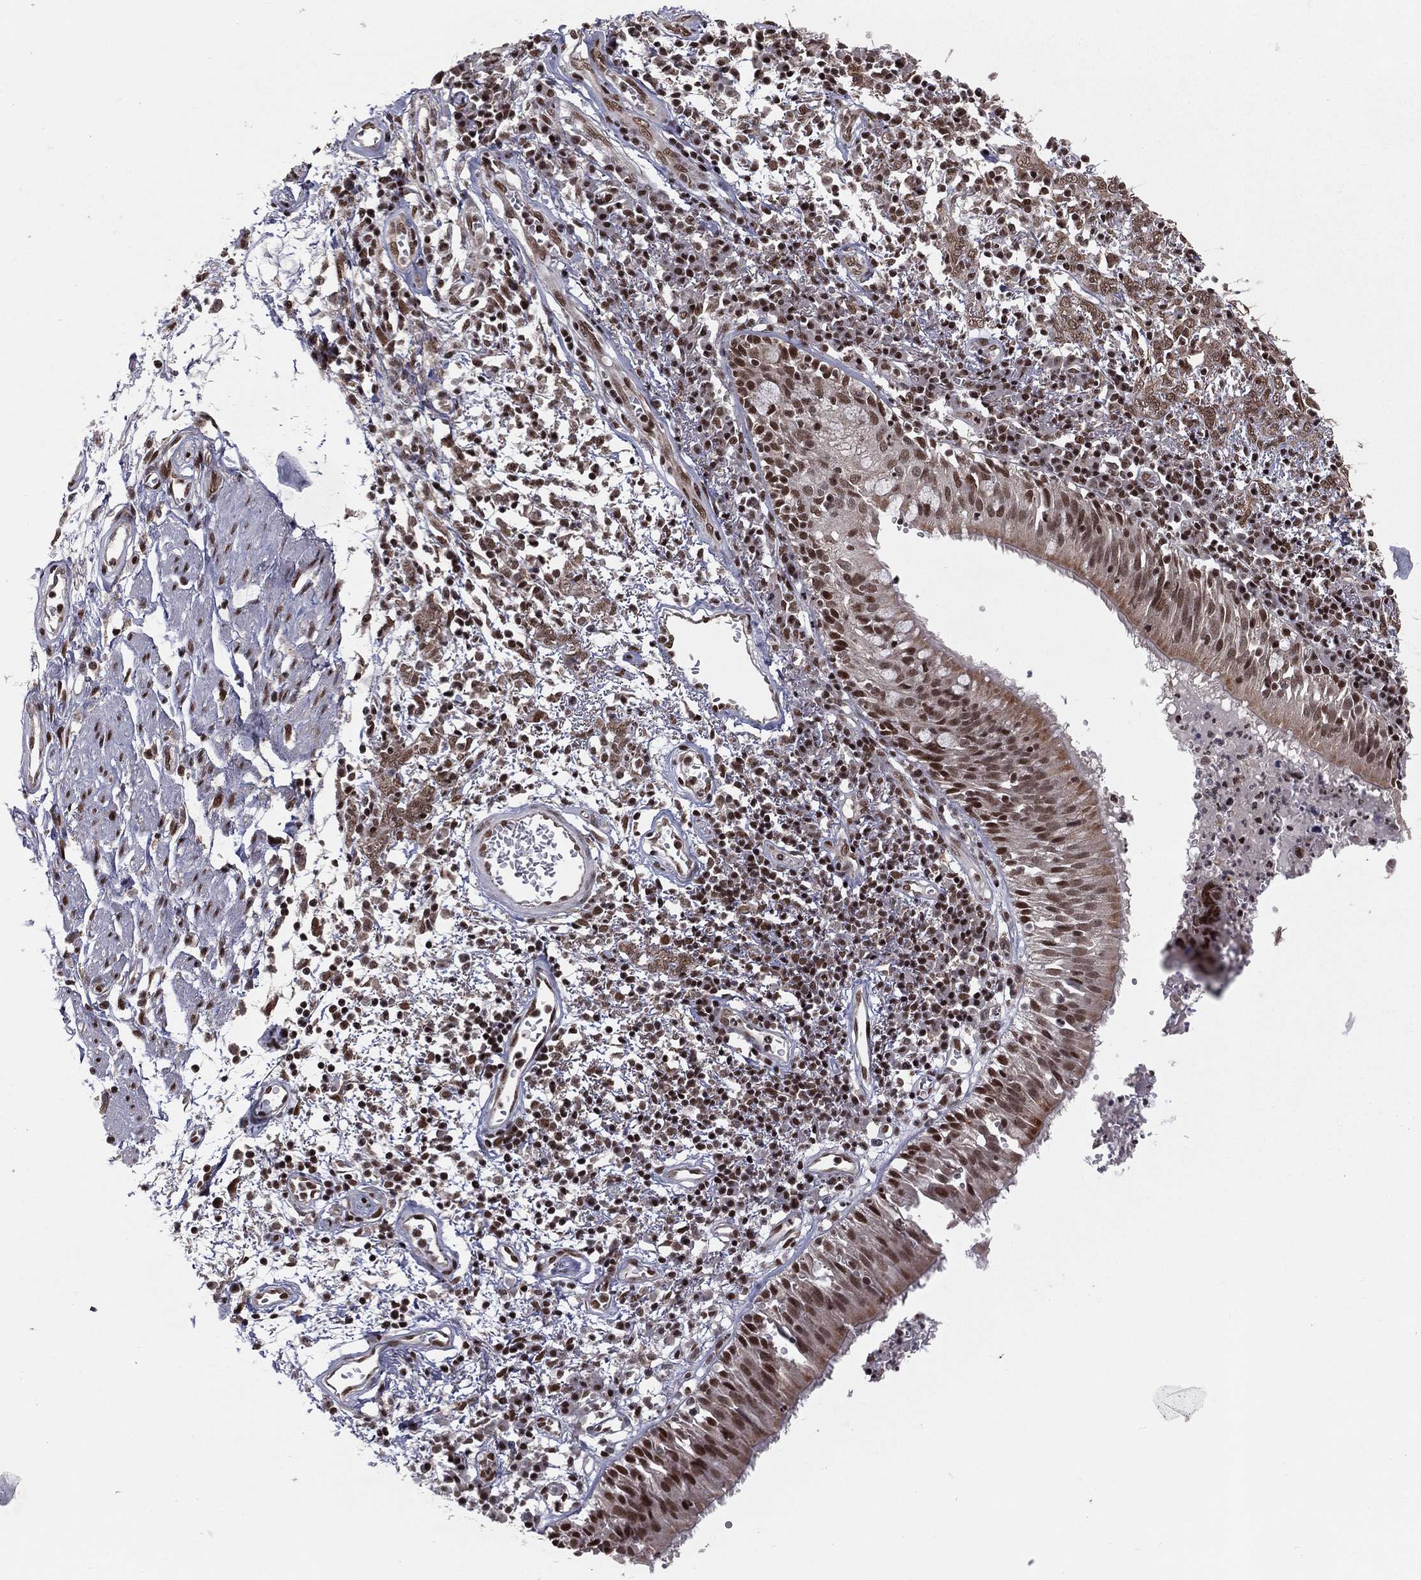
{"staining": {"intensity": "strong", "quantity": "25%-75%", "location": "nuclear"}, "tissue": "bronchus", "cell_type": "Respiratory epithelial cells", "image_type": "normal", "snomed": [{"axis": "morphology", "description": "Normal tissue, NOS"}, {"axis": "morphology", "description": "Squamous cell carcinoma, NOS"}, {"axis": "topography", "description": "Cartilage tissue"}, {"axis": "topography", "description": "Bronchus"}, {"axis": "topography", "description": "Lung"}], "caption": "The micrograph shows staining of benign bronchus, revealing strong nuclear protein expression (brown color) within respiratory epithelial cells.", "gene": "NFYB", "patient": {"sex": "male", "age": 66}}